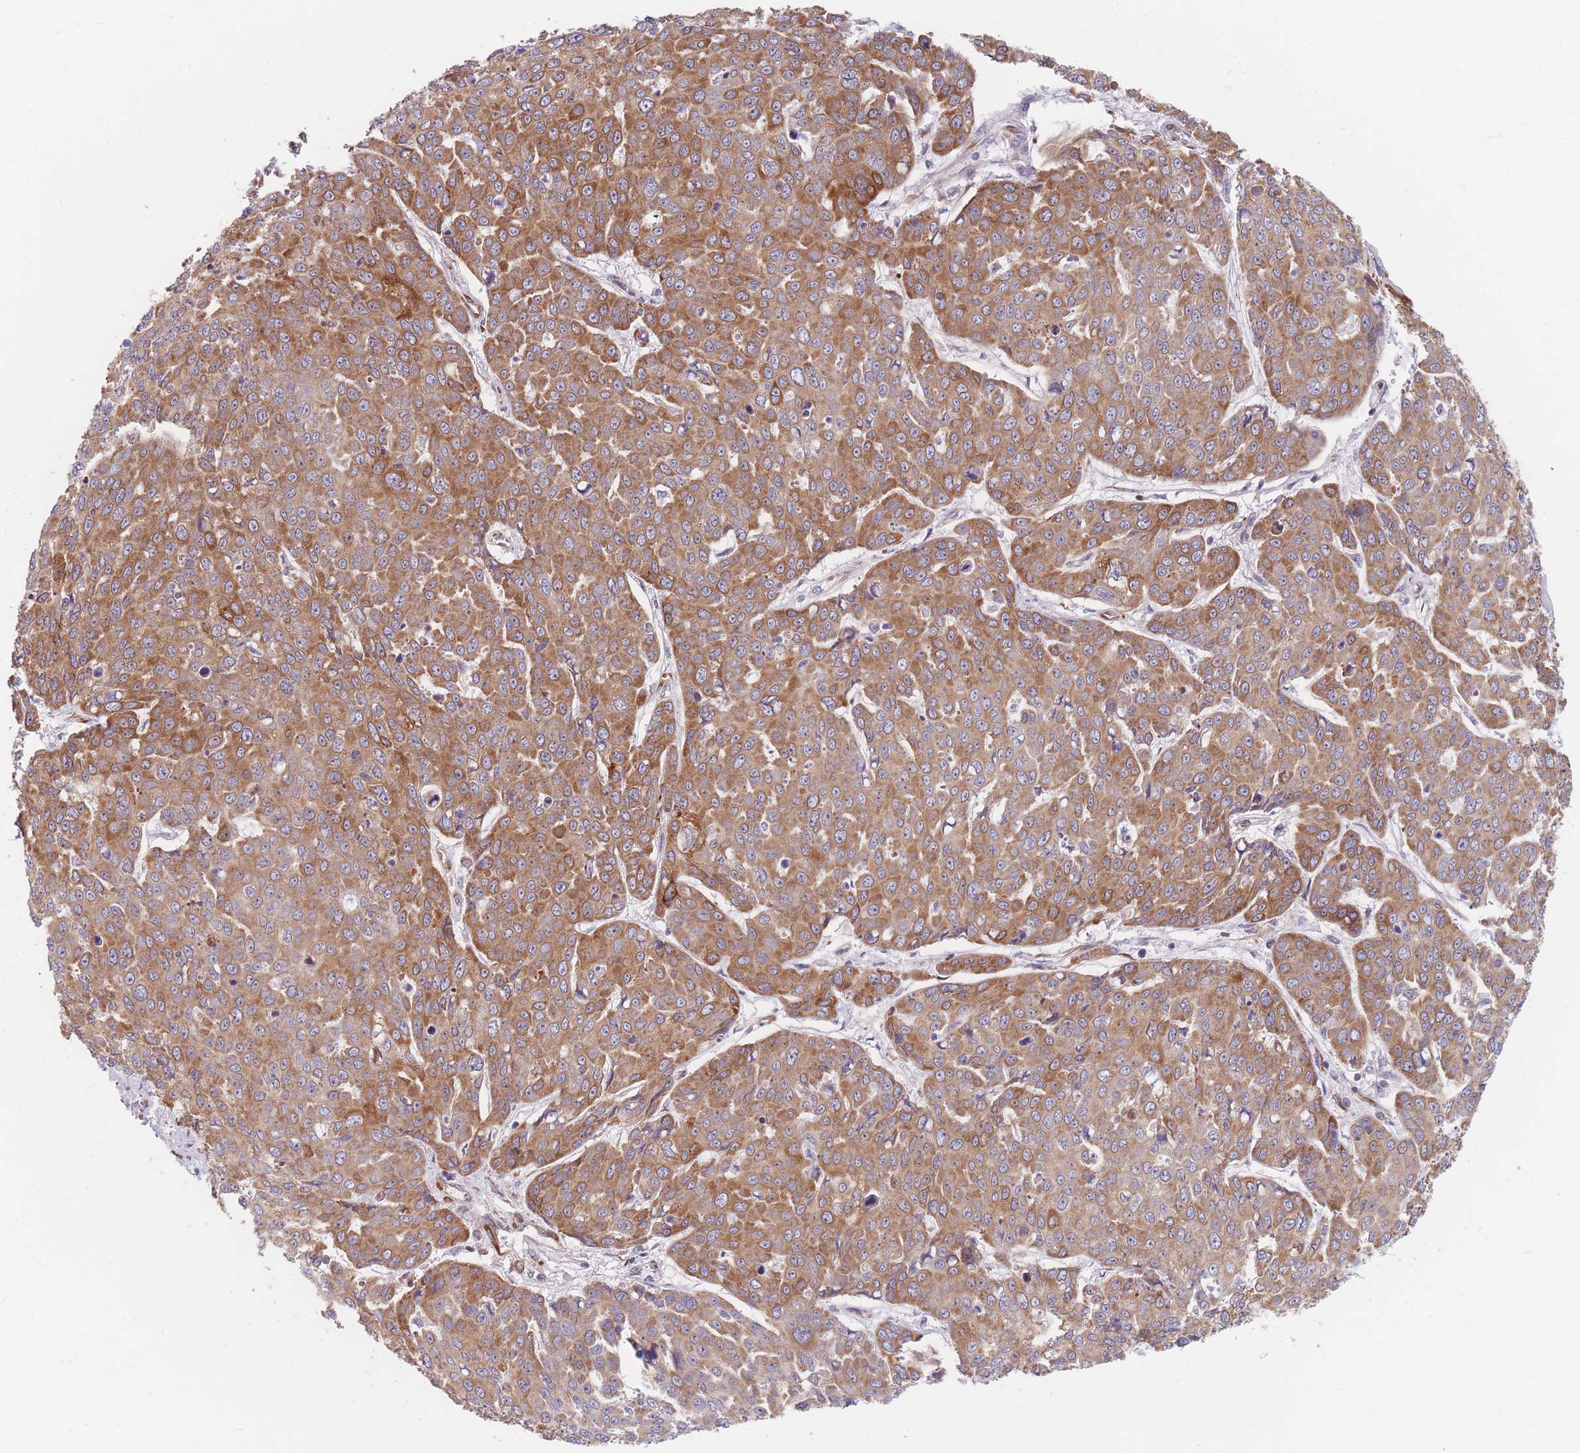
{"staining": {"intensity": "moderate", "quantity": ">75%", "location": "cytoplasmic/membranous"}, "tissue": "skin cancer", "cell_type": "Tumor cells", "image_type": "cancer", "snomed": [{"axis": "morphology", "description": "Squamous cell carcinoma, NOS"}, {"axis": "topography", "description": "Skin"}], "caption": "A brown stain highlights moderate cytoplasmic/membranous positivity of a protein in human skin cancer (squamous cell carcinoma) tumor cells.", "gene": "AK9", "patient": {"sex": "male", "age": 71}}